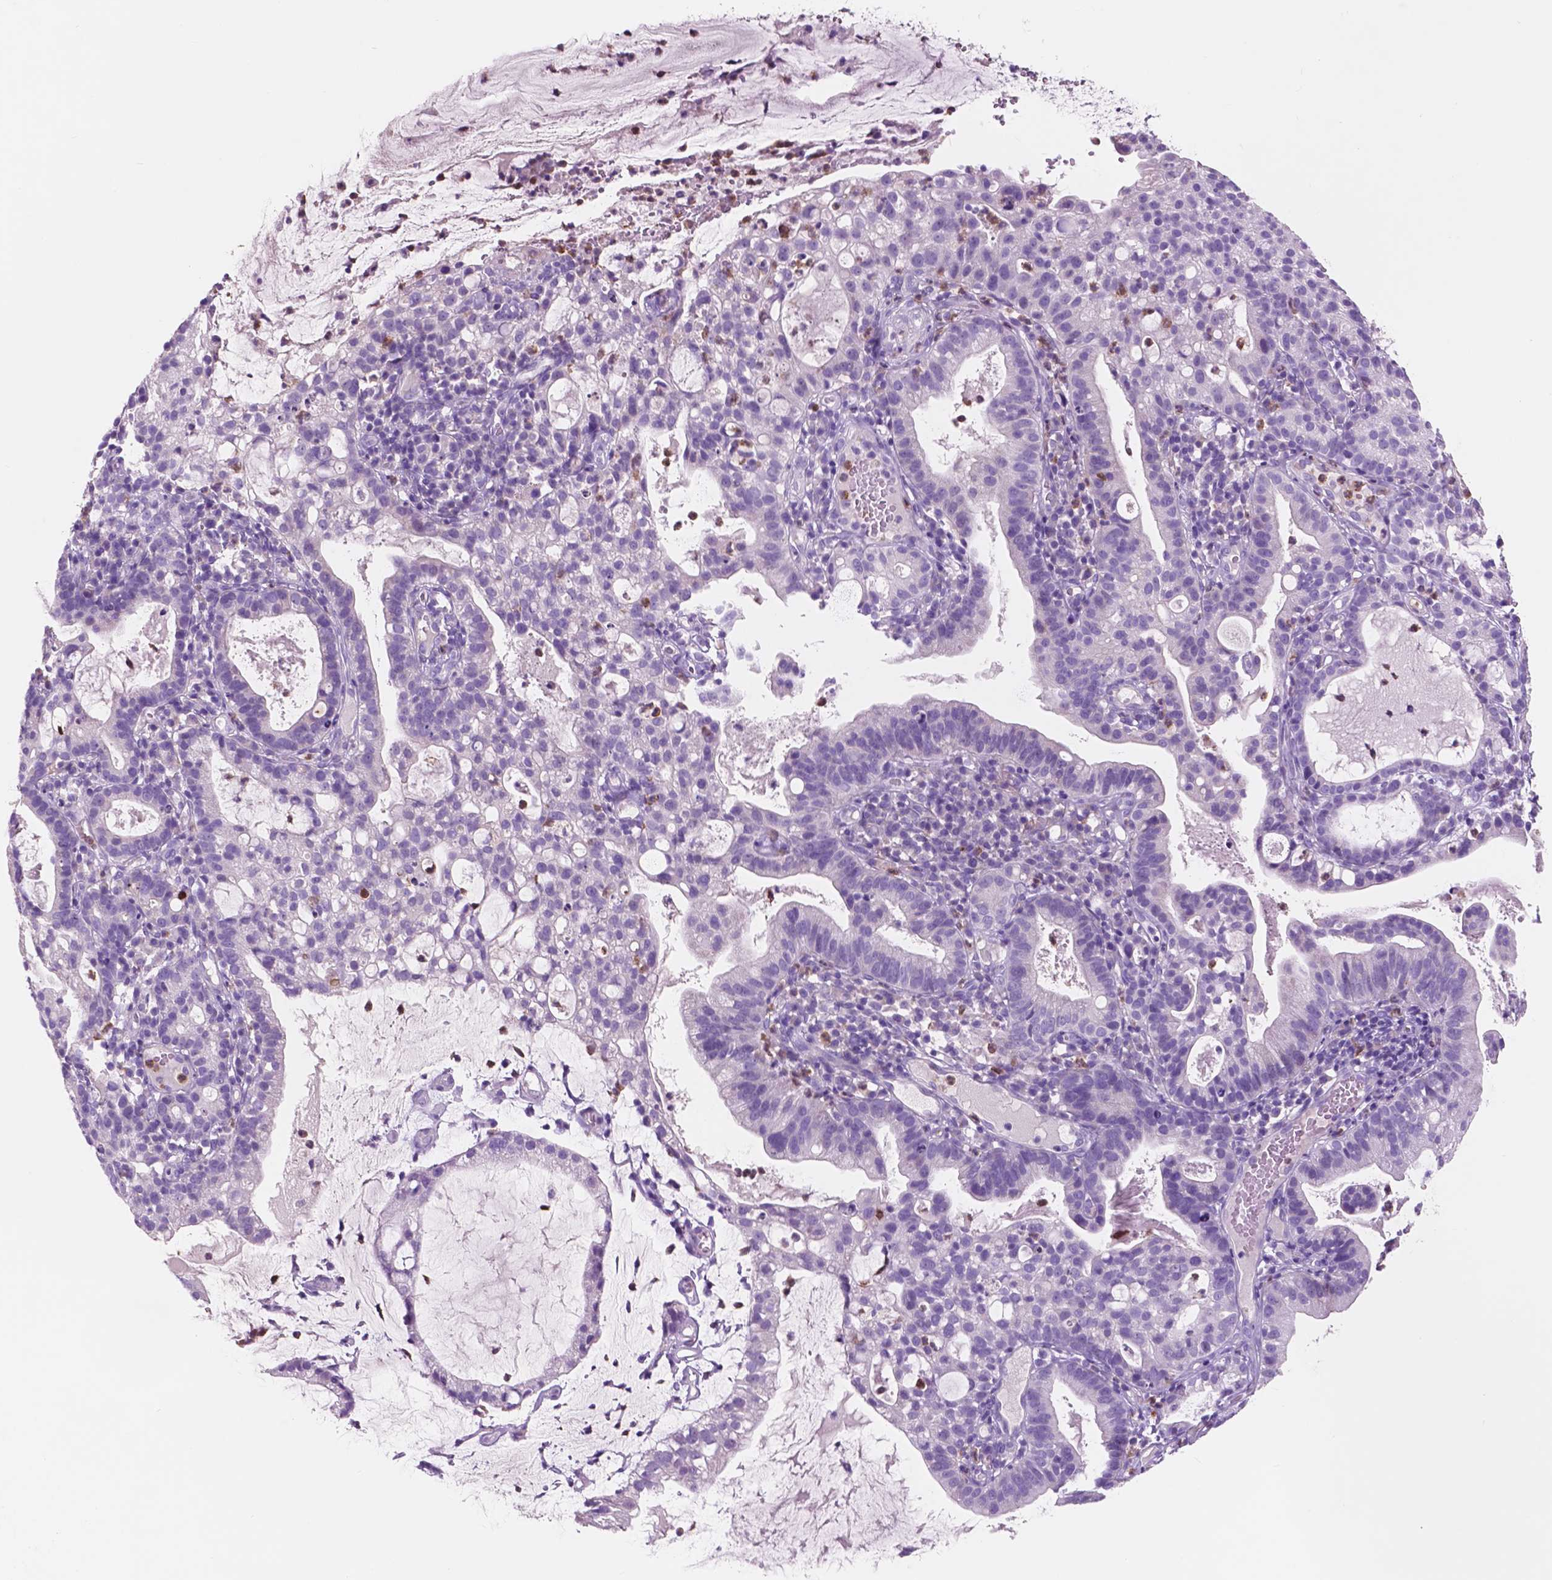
{"staining": {"intensity": "negative", "quantity": "none", "location": "none"}, "tissue": "cervical cancer", "cell_type": "Tumor cells", "image_type": "cancer", "snomed": [{"axis": "morphology", "description": "Adenocarcinoma, NOS"}, {"axis": "topography", "description": "Cervix"}], "caption": "Adenocarcinoma (cervical) was stained to show a protein in brown. There is no significant expression in tumor cells. (DAB IHC with hematoxylin counter stain).", "gene": "CUZD1", "patient": {"sex": "female", "age": 41}}